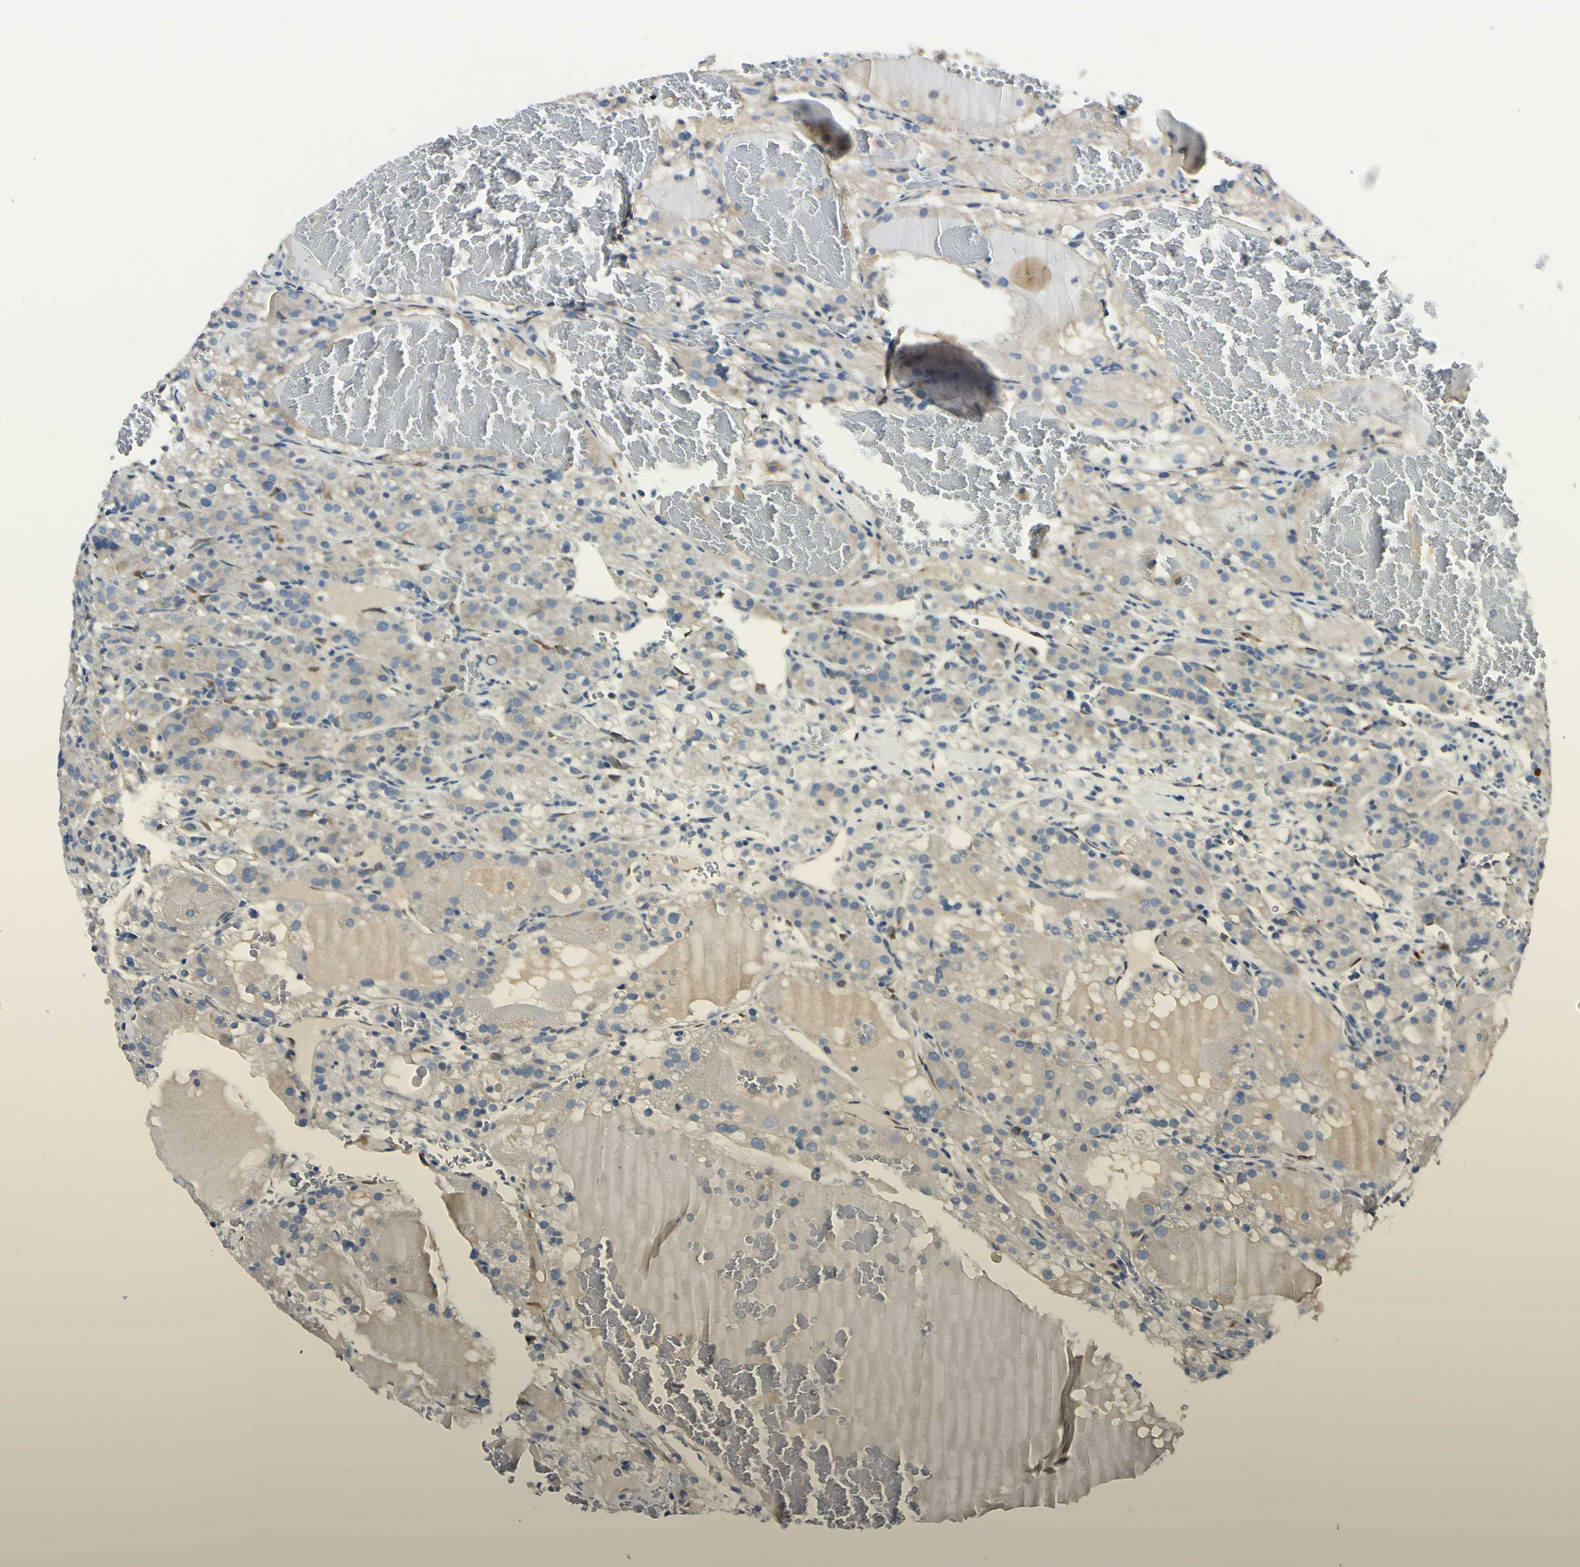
{"staining": {"intensity": "weak", "quantity": "<25%", "location": "cytoplasmic/membranous"}, "tissue": "renal cancer", "cell_type": "Tumor cells", "image_type": "cancer", "snomed": [{"axis": "morphology", "description": "Normal tissue, NOS"}, {"axis": "morphology", "description": "Adenocarcinoma, NOS"}, {"axis": "topography", "description": "Kidney"}], "caption": "Tumor cells show no significant expression in renal adenocarcinoma.", "gene": "SELENOS", "patient": {"sex": "male", "age": 61}}